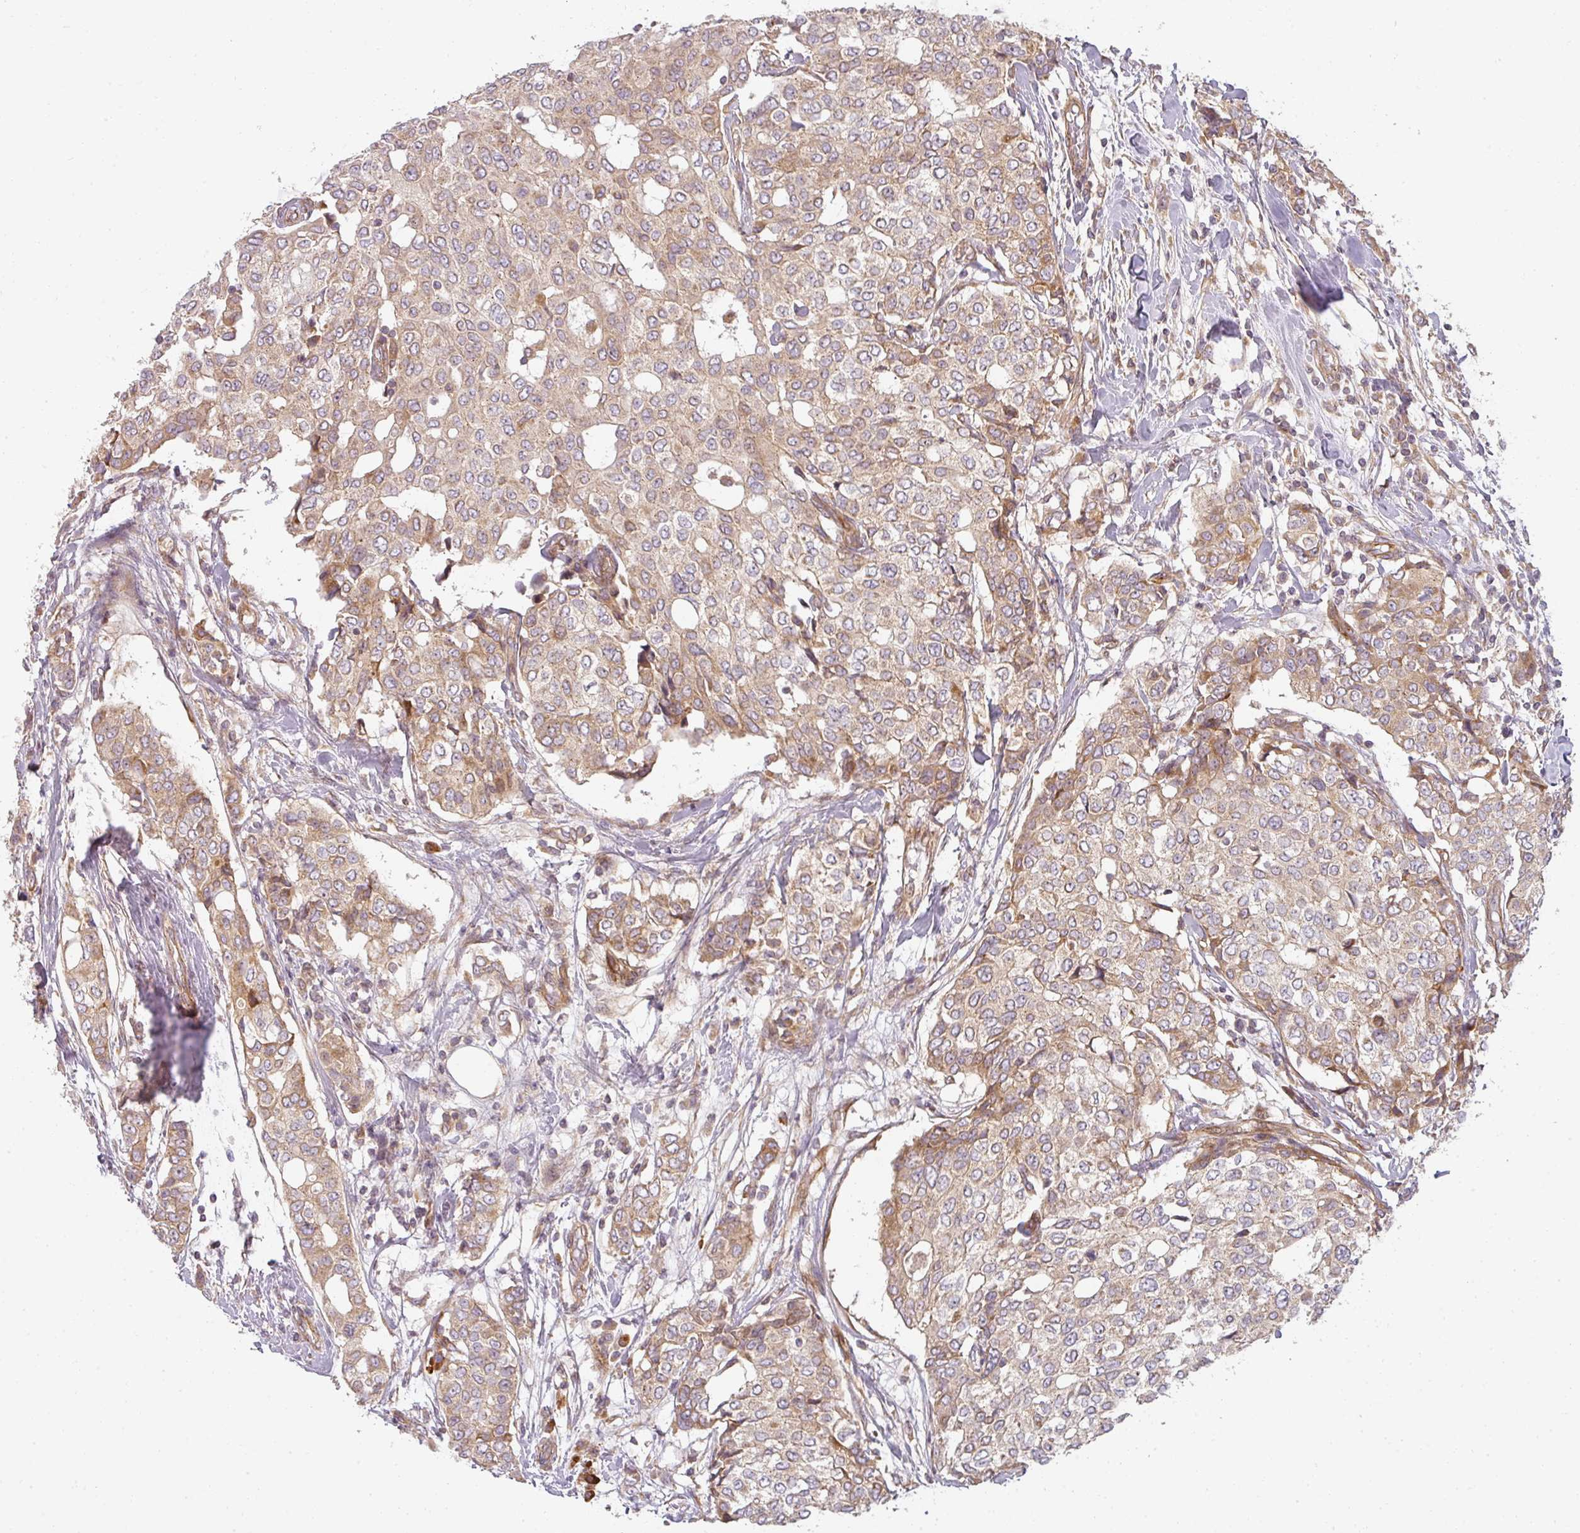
{"staining": {"intensity": "weak", "quantity": ">75%", "location": "cytoplasmic/membranous"}, "tissue": "breast cancer", "cell_type": "Tumor cells", "image_type": "cancer", "snomed": [{"axis": "morphology", "description": "Lobular carcinoma"}, {"axis": "topography", "description": "Breast"}], "caption": "This image reveals immunohistochemistry (IHC) staining of lobular carcinoma (breast), with low weak cytoplasmic/membranous positivity in approximately >75% of tumor cells.", "gene": "CNOT1", "patient": {"sex": "female", "age": 51}}